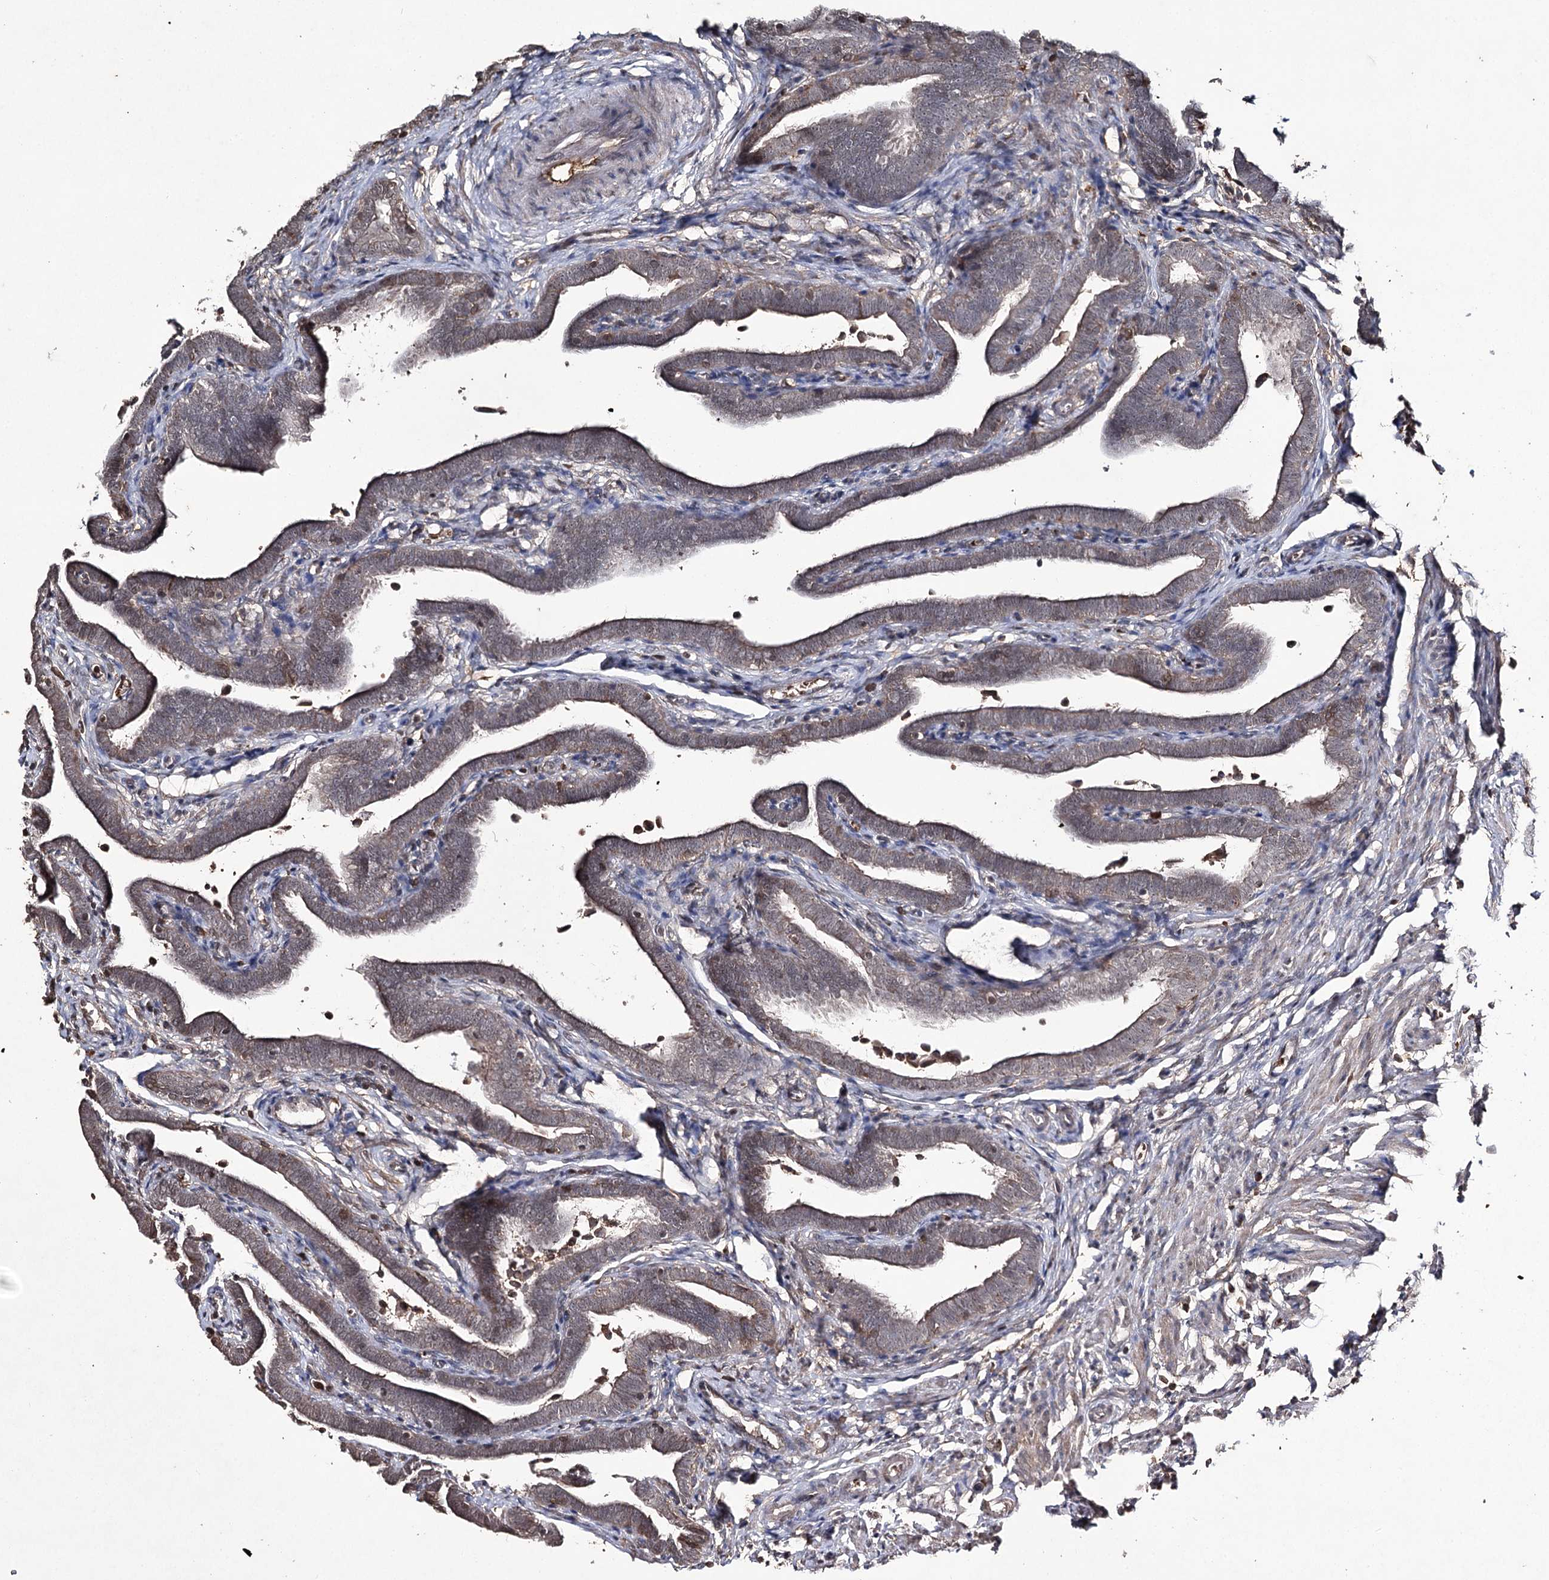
{"staining": {"intensity": "weak", "quantity": "<25%", "location": "cytoplasmic/membranous"}, "tissue": "fallopian tube", "cell_type": "Glandular cells", "image_type": "normal", "snomed": [{"axis": "morphology", "description": "Normal tissue, NOS"}, {"axis": "topography", "description": "Fallopian tube"}], "caption": "Fallopian tube stained for a protein using immunohistochemistry demonstrates no expression glandular cells.", "gene": "SYNGR3", "patient": {"sex": "female", "age": 36}}